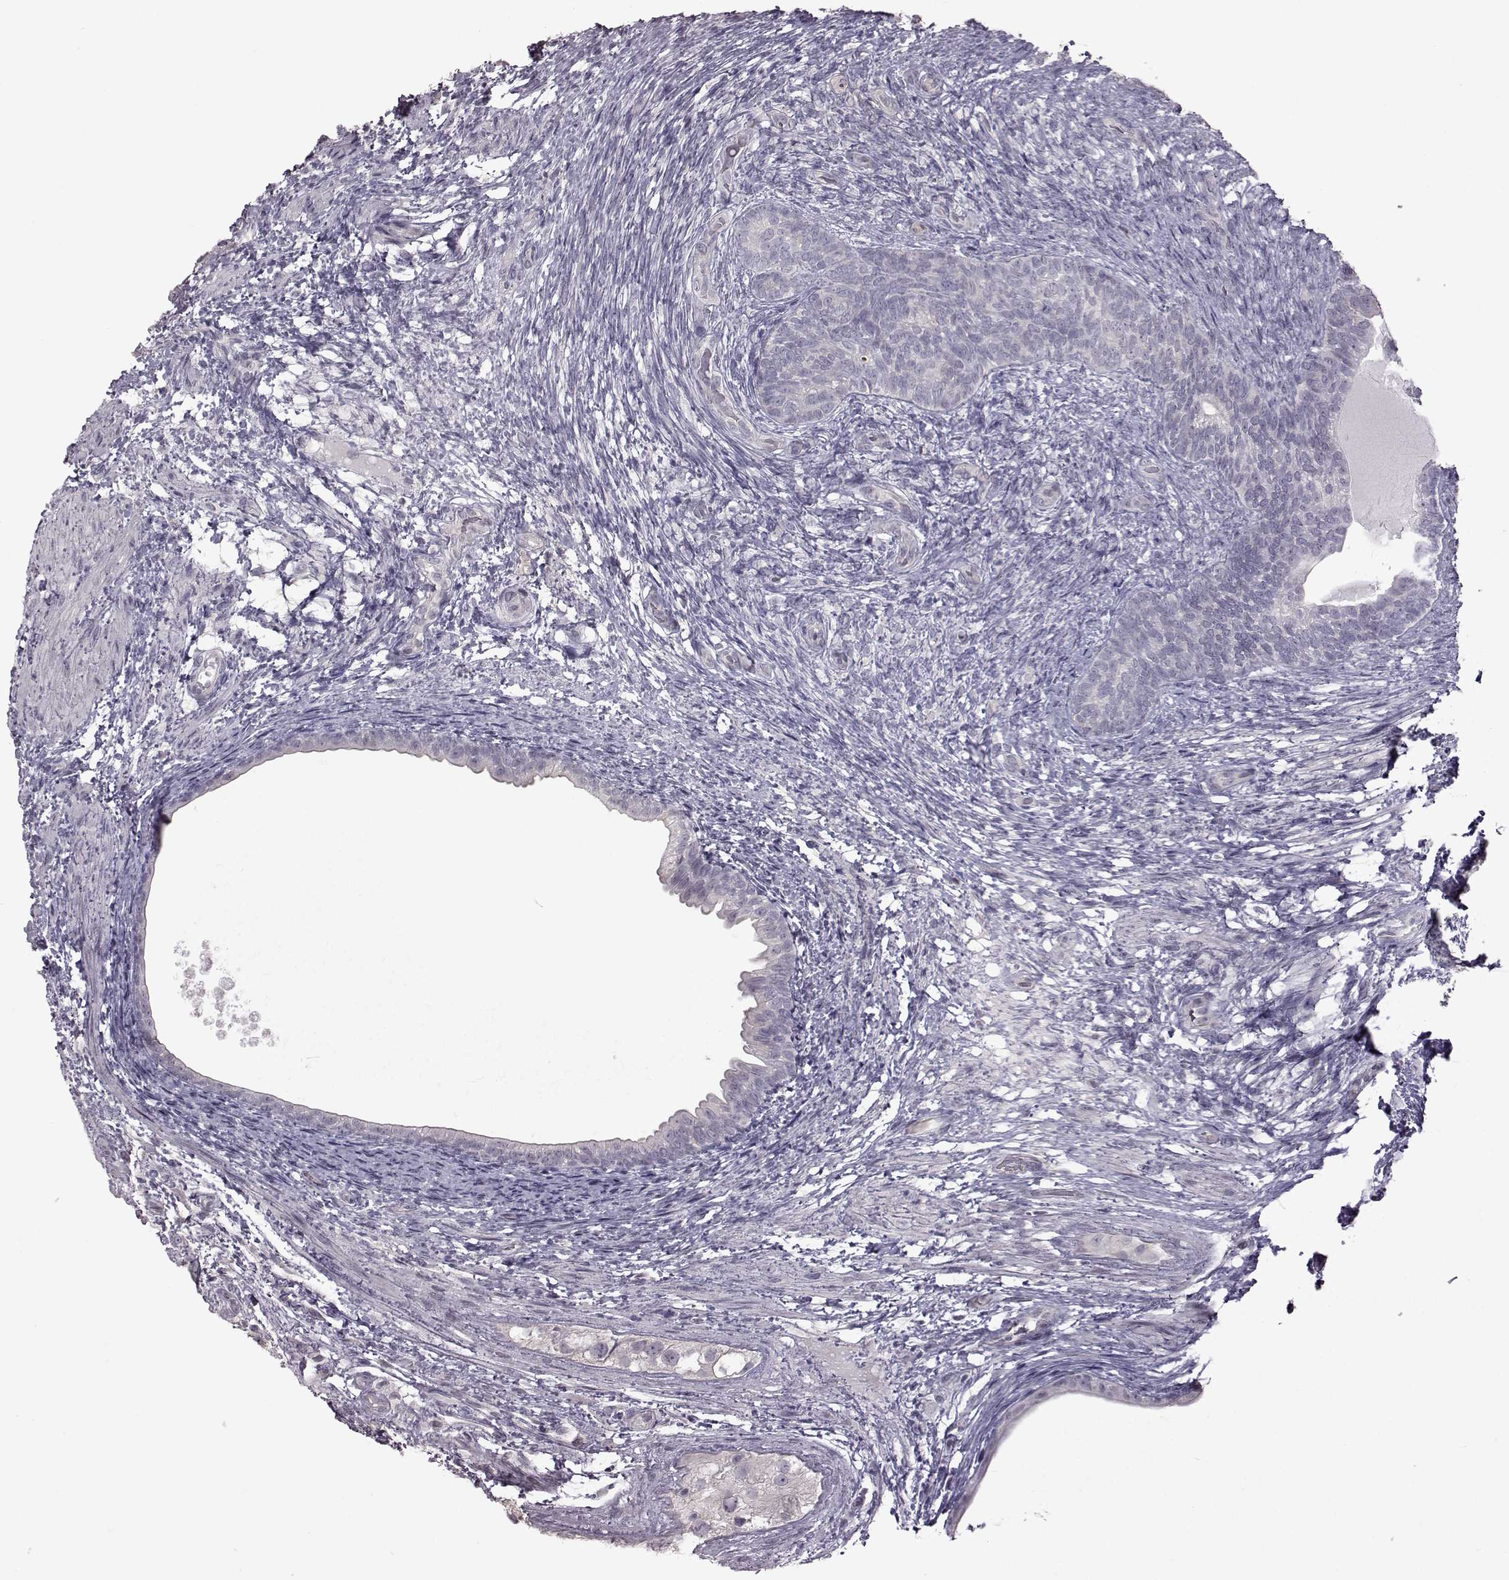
{"staining": {"intensity": "negative", "quantity": "none", "location": "none"}, "tissue": "testis cancer", "cell_type": "Tumor cells", "image_type": "cancer", "snomed": [{"axis": "morphology", "description": "Carcinoma, Embryonal, NOS"}, {"axis": "topography", "description": "Testis"}], "caption": "This histopathology image is of testis embryonal carcinoma stained with immunohistochemistry to label a protein in brown with the nuclei are counter-stained blue. There is no staining in tumor cells.", "gene": "GAL", "patient": {"sex": "male", "age": 24}}